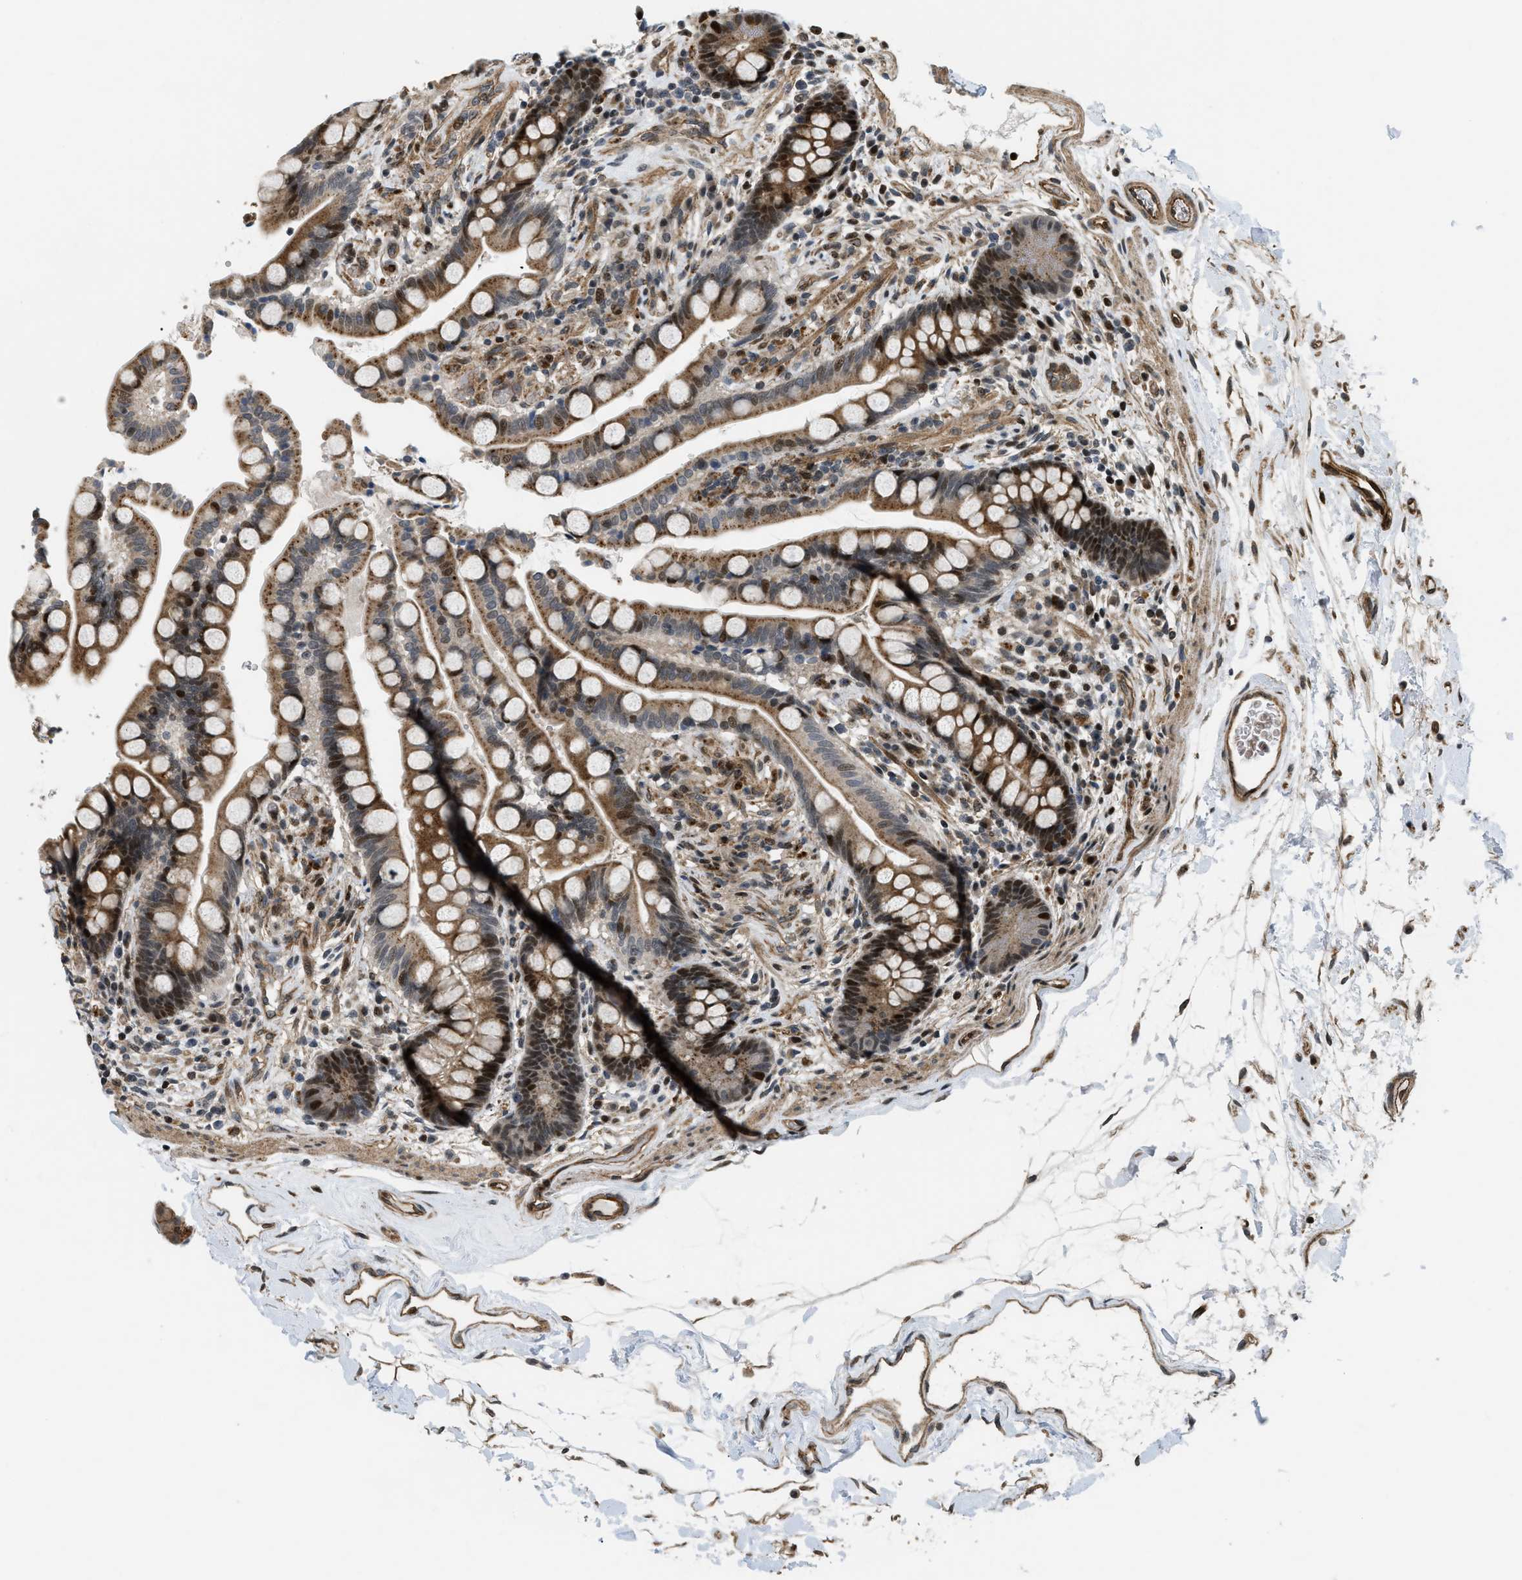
{"staining": {"intensity": "moderate", "quantity": ">75%", "location": "cytoplasmic/membranous"}, "tissue": "colon", "cell_type": "Endothelial cells", "image_type": "normal", "snomed": [{"axis": "morphology", "description": "Normal tissue, NOS"}, {"axis": "topography", "description": "Colon"}], "caption": "DAB (3,3'-diaminobenzidine) immunohistochemical staining of normal colon demonstrates moderate cytoplasmic/membranous protein staining in about >75% of endothelial cells. (DAB (3,3'-diaminobenzidine) IHC, brown staining for protein, blue staining for nuclei).", "gene": "LTA4H", "patient": {"sex": "male", "age": 73}}